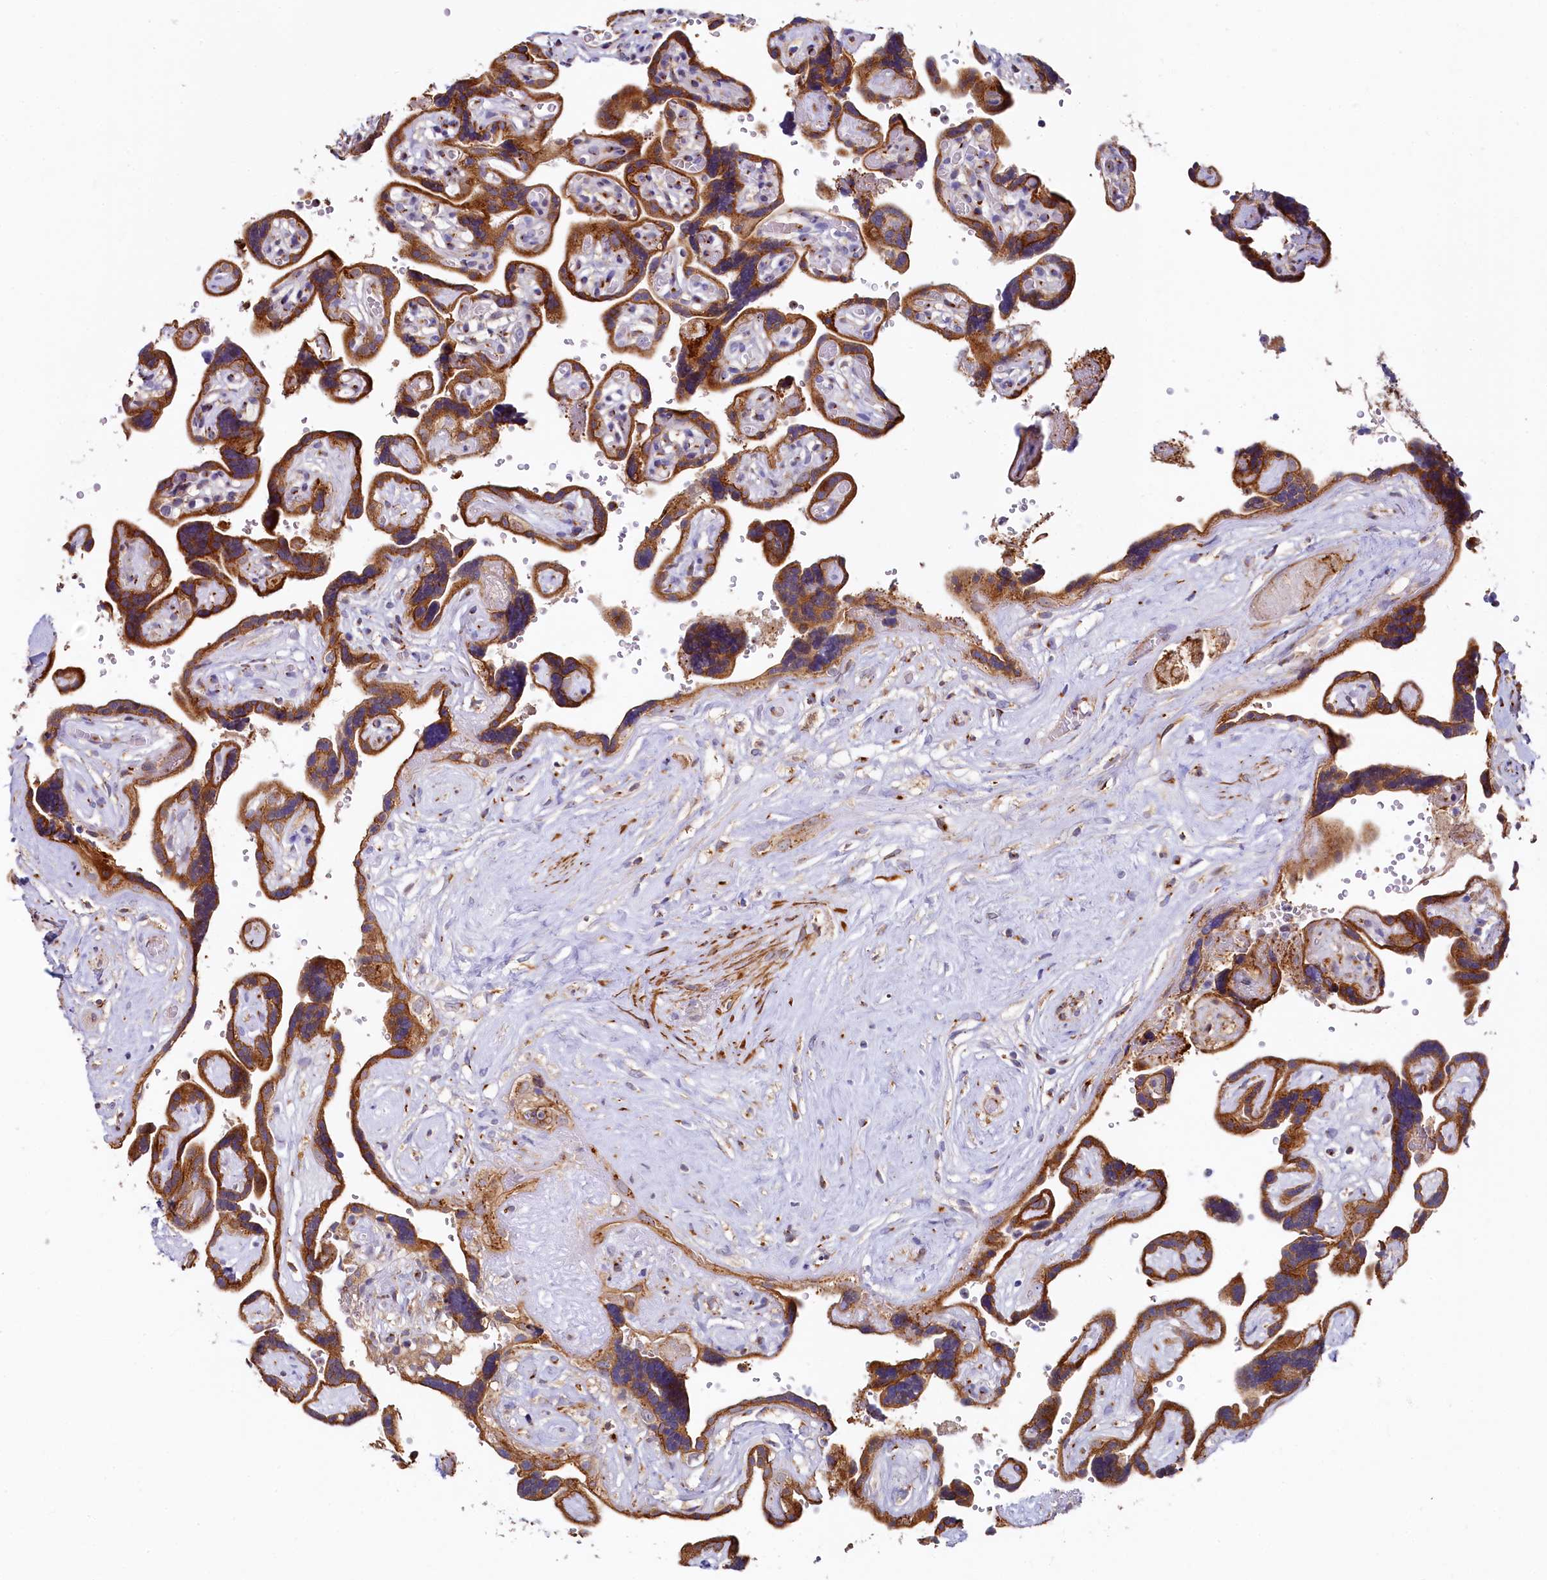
{"staining": {"intensity": "moderate", "quantity": ">75%", "location": "cytoplasmic/membranous"}, "tissue": "placenta", "cell_type": "Decidual cells", "image_type": "normal", "snomed": [{"axis": "morphology", "description": "Normal tissue, NOS"}, {"axis": "topography", "description": "Placenta"}], "caption": "DAB immunohistochemical staining of normal placenta displays moderate cytoplasmic/membranous protein staining in about >75% of decidual cells. The protein is stained brown, and the nuclei are stained in blue (DAB IHC with brightfield microscopy, high magnification).", "gene": "BET1L", "patient": {"sex": "female", "age": 30}}